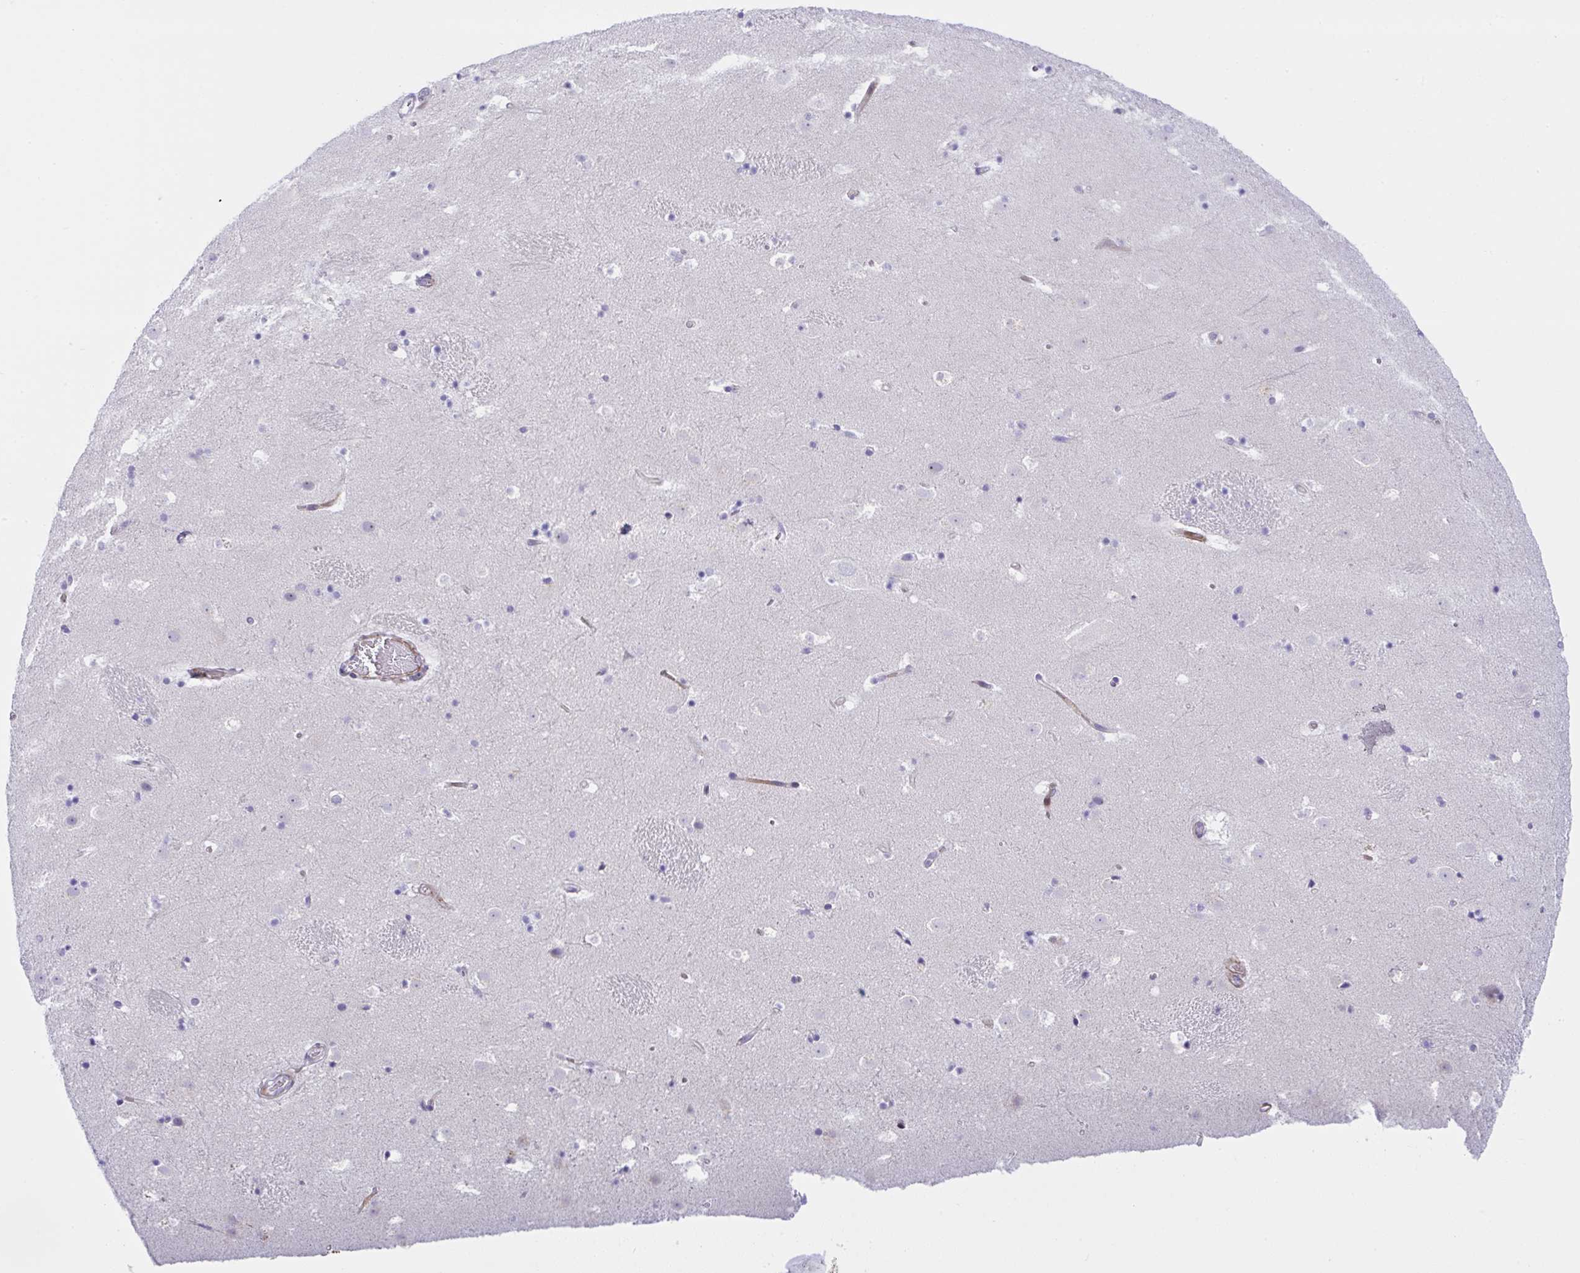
{"staining": {"intensity": "negative", "quantity": "none", "location": "none"}, "tissue": "caudate", "cell_type": "Glial cells", "image_type": "normal", "snomed": [{"axis": "morphology", "description": "Normal tissue, NOS"}, {"axis": "topography", "description": "Lateral ventricle wall"}], "caption": "The photomicrograph displays no staining of glial cells in unremarkable caudate.", "gene": "ZNF713", "patient": {"sex": "male", "age": 37}}